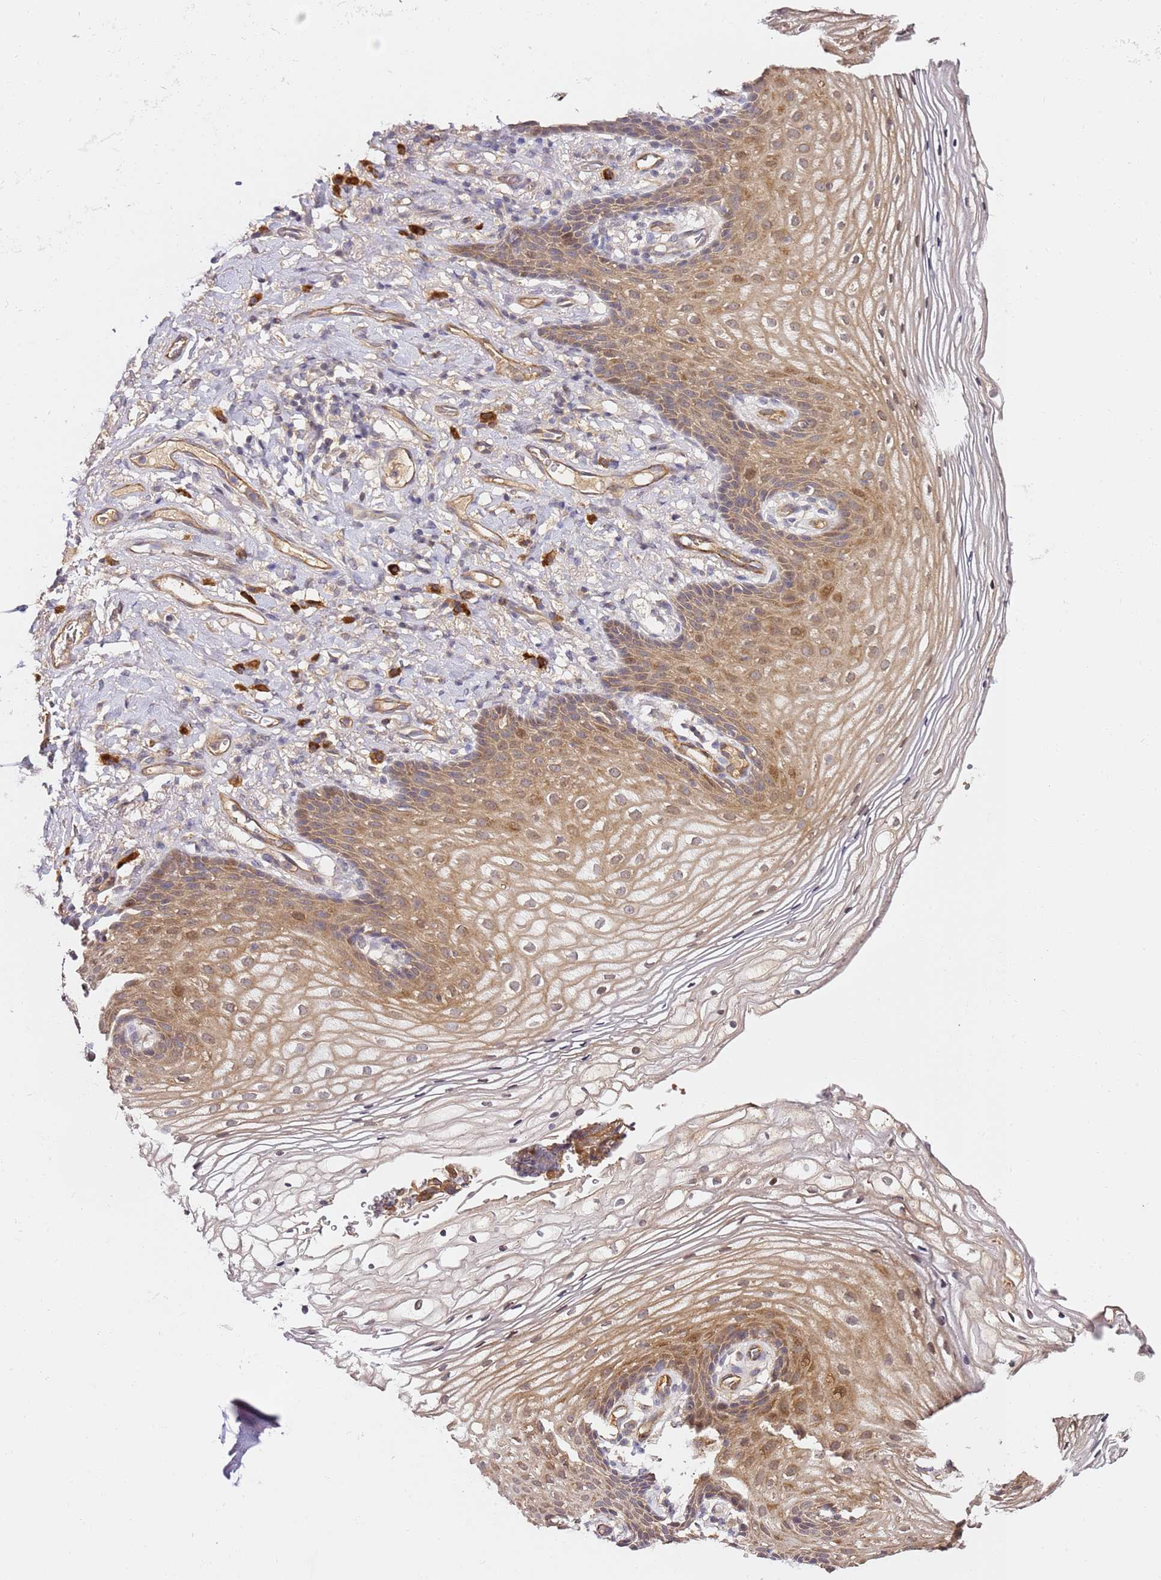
{"staining": {"intensity": "moderate", "quantity": "25%-75%", "location": "cytoplasmic/membranous"}, "tissue": "vagina", "cell_type": "Squamous epithelial cells", "image_type": "normal", "snomed": [{"axis": "morphology", "description": "Normal tissue, NOS"}, {"axis": "topography", "description": "Vagina"}], "caption": "The immunohistochemical stain highlights moderate cytoplasmic/membranous expression in squamous epithelial cells of unremarkable vagina. (DAB (3,3'-diaminobenzidine) = brown stain, brightfield microscopy at high magnification).", "gene": "OSBPL2", "patient": {"sex": "female", "age": 60}}